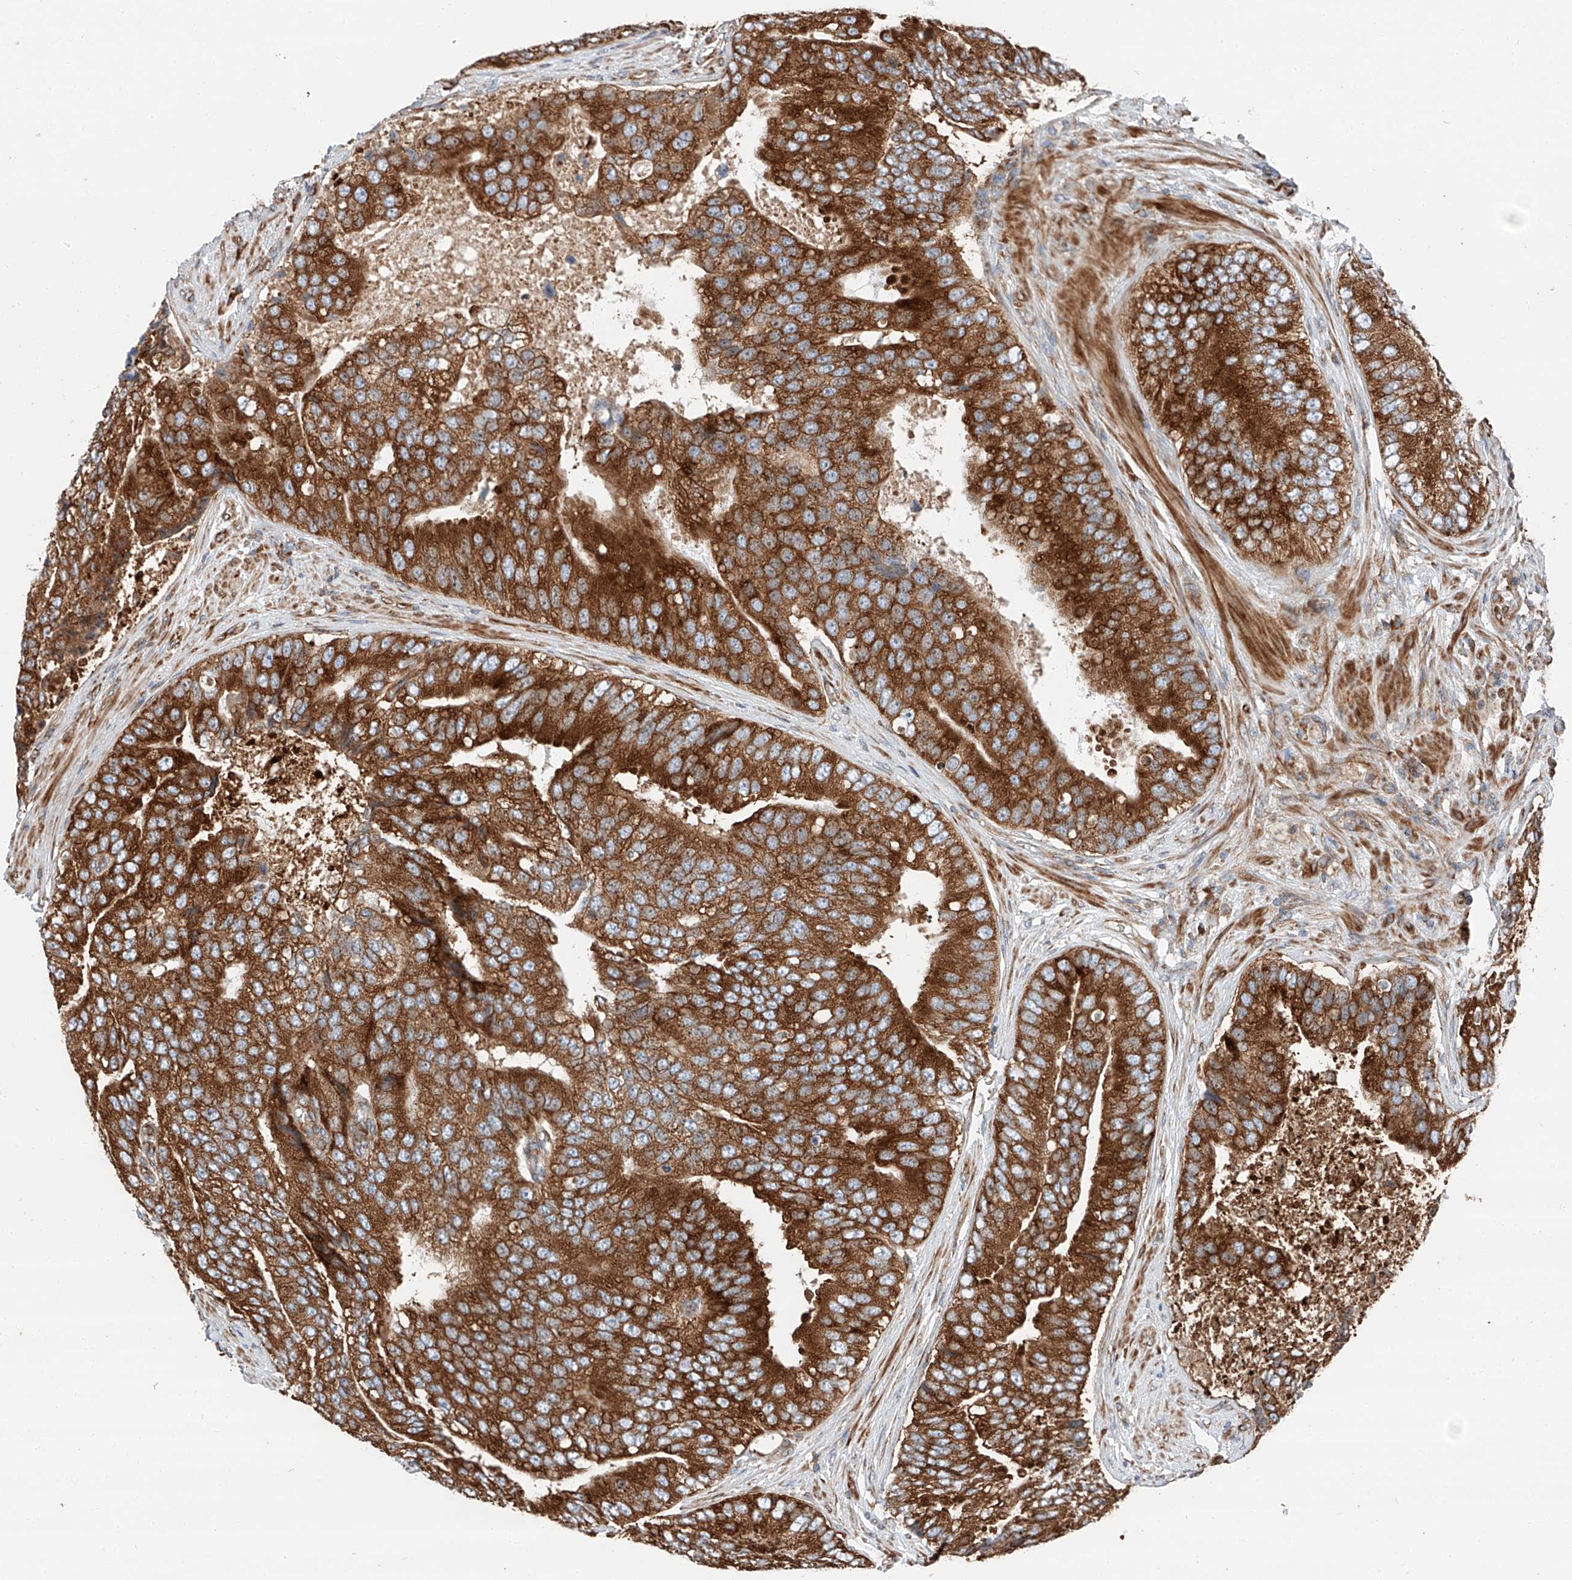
{"staining": {"intensity": "strong", "quantity": ">75%", "location": "cytoplasmic/membranous"}, "tissue": "prostate cancer", "cell_type": "Tumor cells", "image_type": "cancer", "snomed": [{"axis": "morphology", "description": "Adenocarcinoma, High grade"}, {"axis": "topography", "description": "Prostate"}], "caption": "Protein staining exhibits strong cytoplasmic/membranous expression in about >75% of tumor cells in prostate cancer.", "gene": "ZC3H15", "patient": {"sex": "male", "age": 70}}